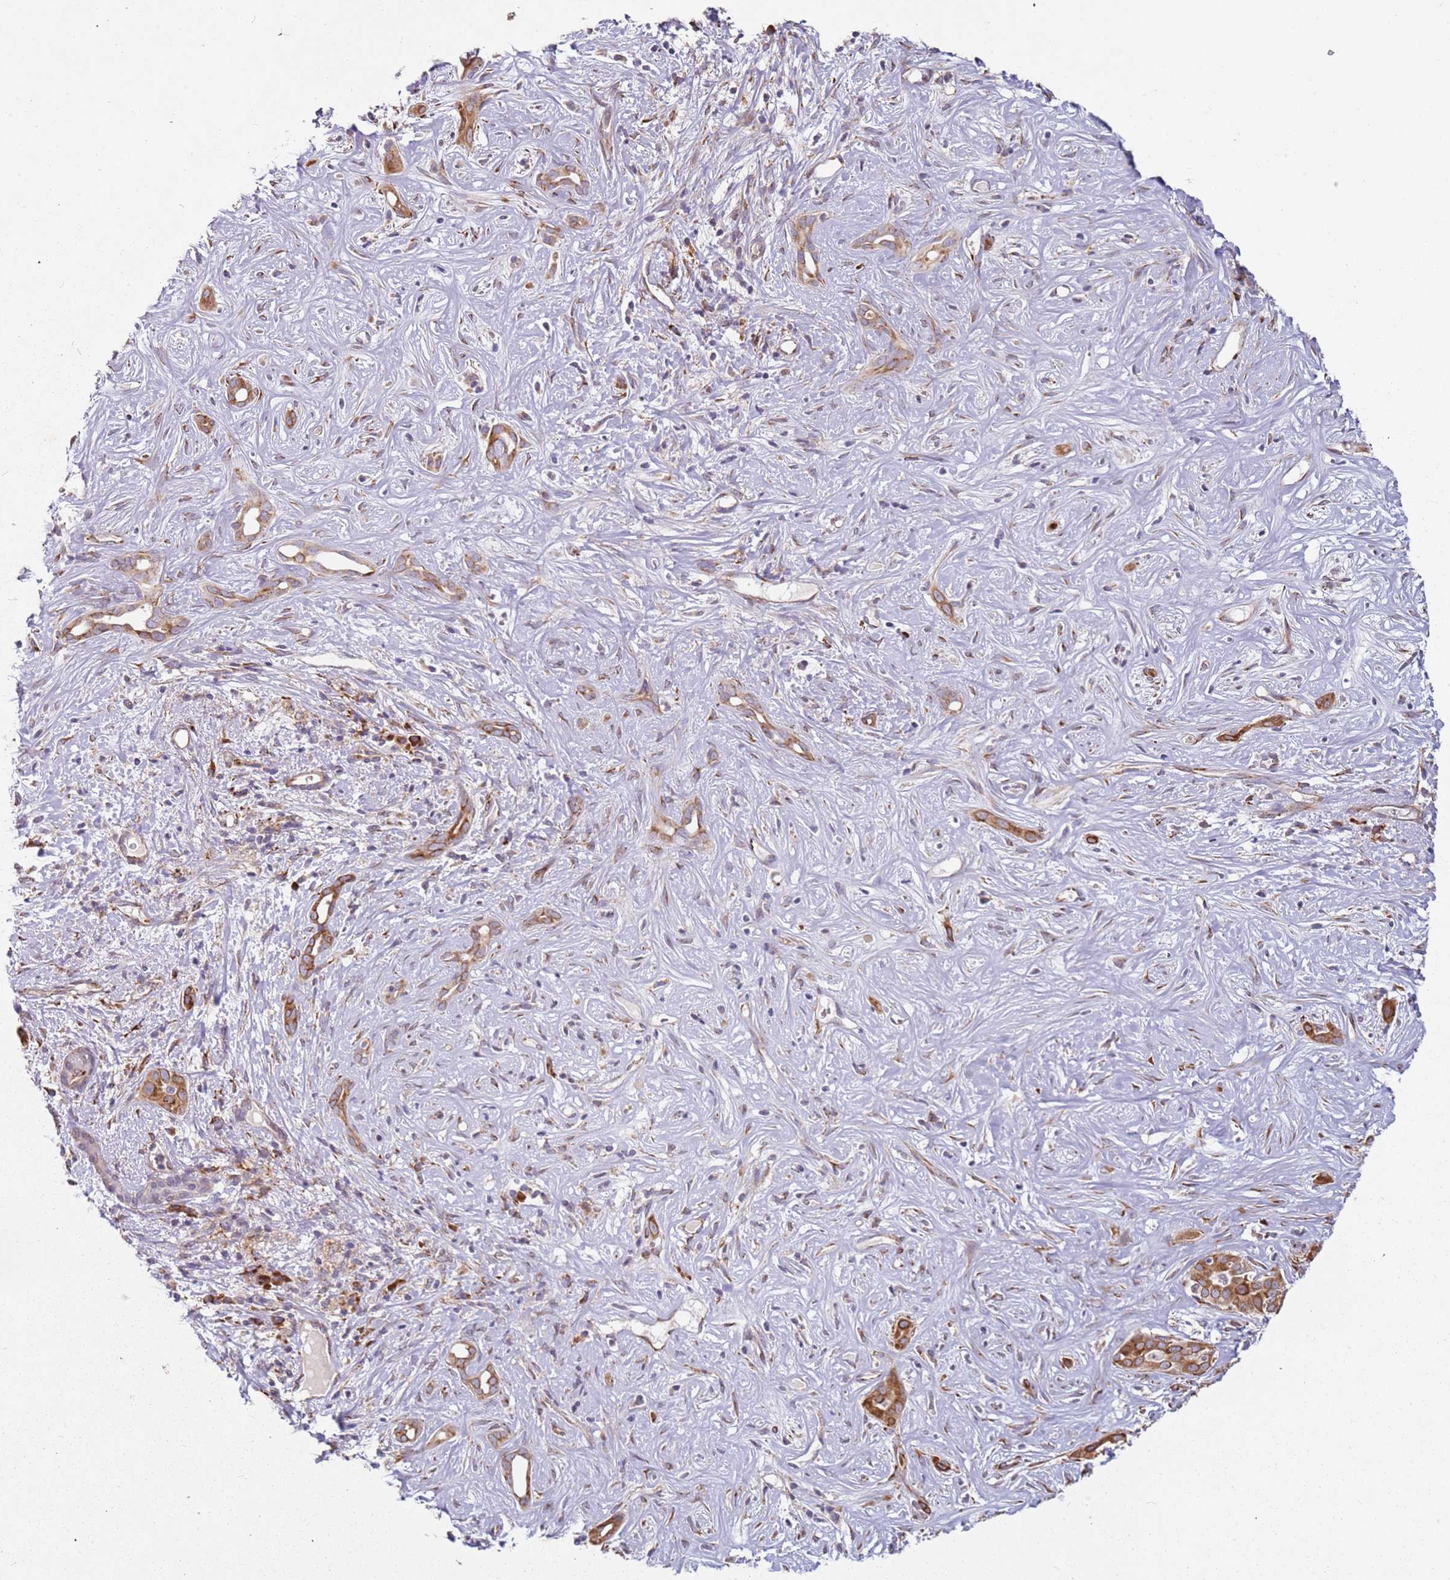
{"staining": {"intensity": "moderate", "quantity": ">75%", "location": "cytoplasmic/membranous"}, "tissue": "liver cancer", "cell_type": "Tumor cells", "image_type": "cancer", "snomed": [{"axis": "morphology", "description": "Cholangiocarcinoma"}, {"axis": "topography", "description": "Liver"}], "caption": "A brown stain highlights moderate cytoplasmic/membranous positivity of a protein in human liver cholangiocarcinoma tumor cells.", "gene": "ARFRP1", "patient": {"sex": "male", "age": 67}}